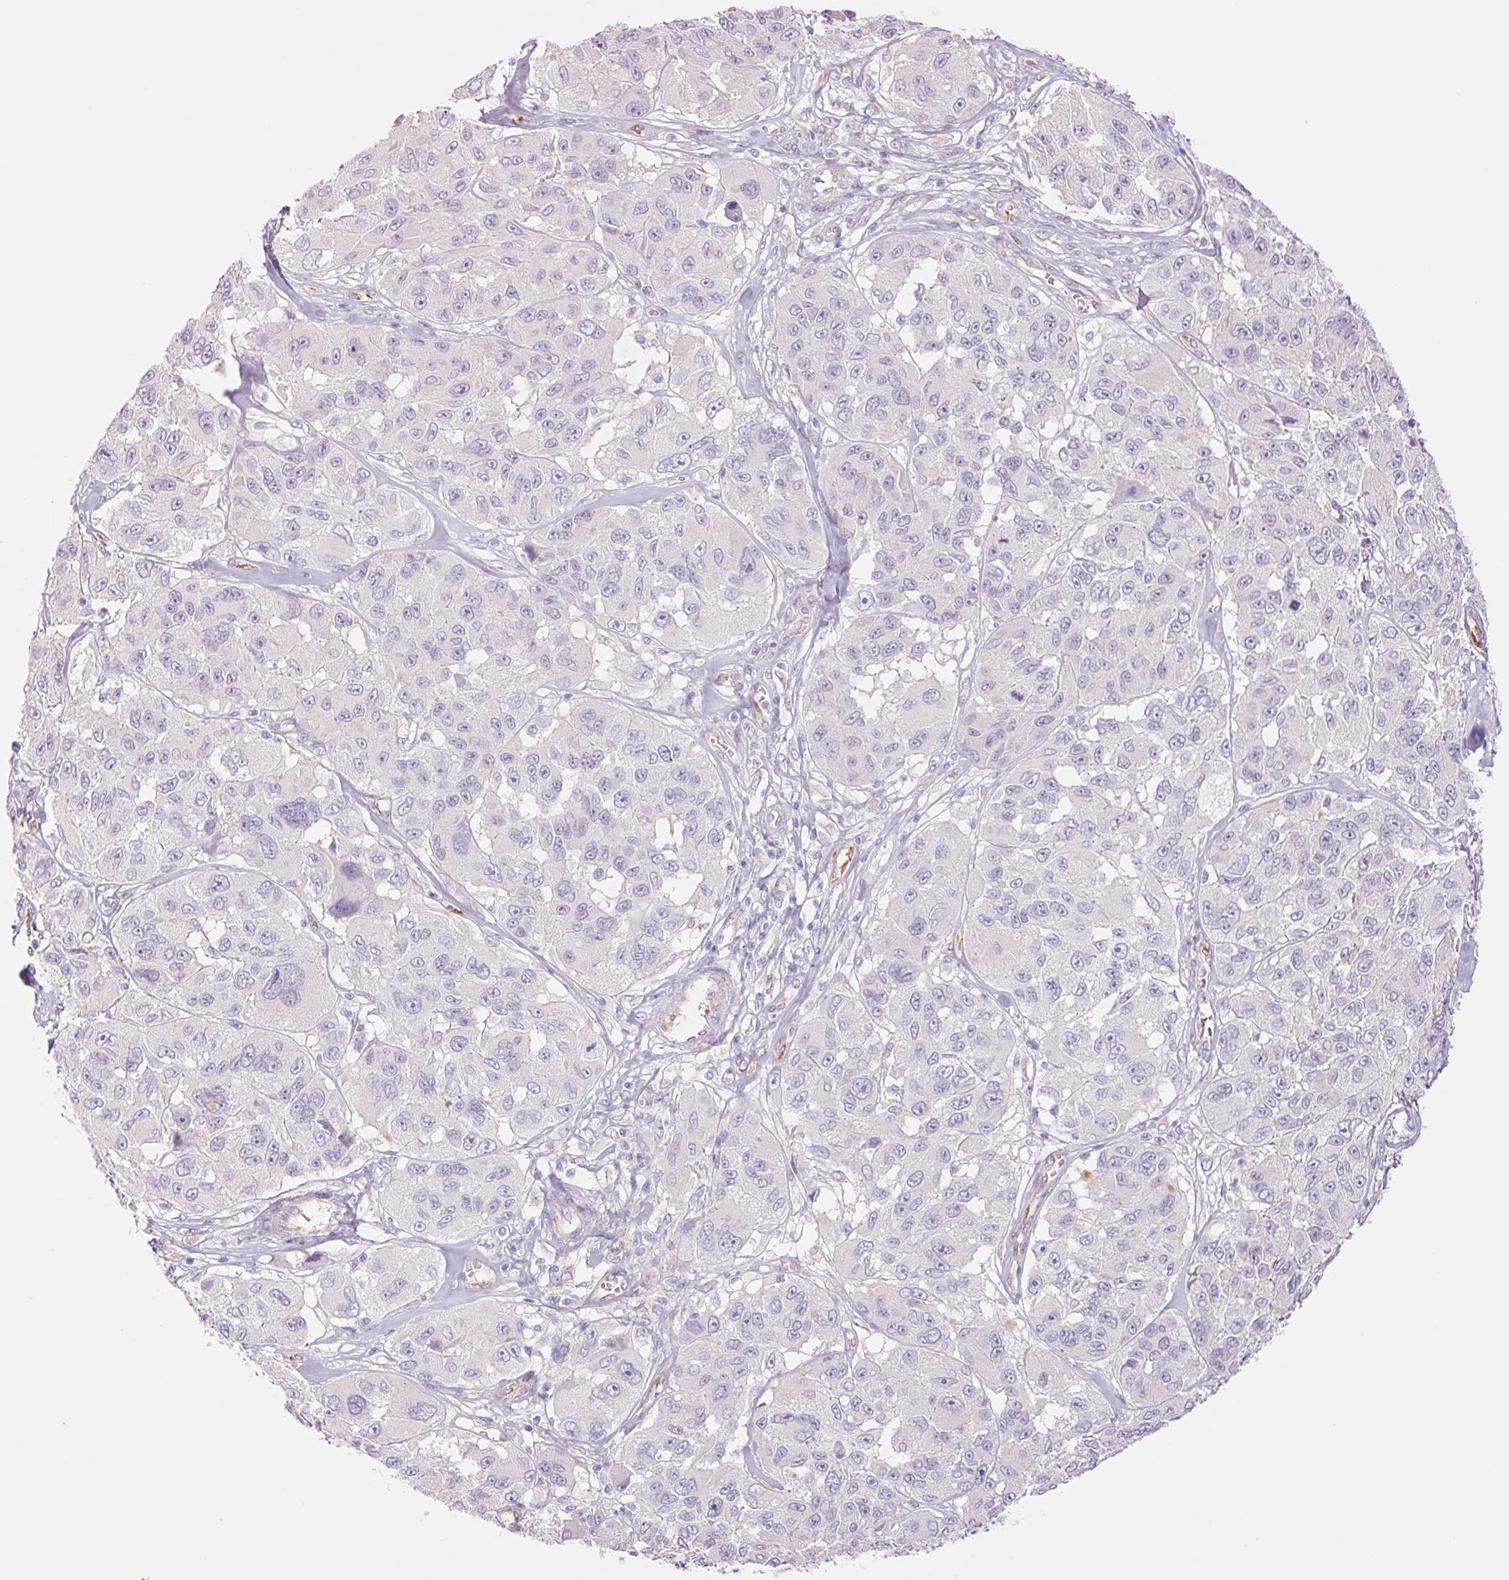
{"staining": {"intensity": "negative", "quantity": "none", "location": "none"}, "tissue": "melanoma", "cell_type": "Tumor cells", "image_type": "cancer", "snomed": [{"axis": "morphology", "description": "Malignant melanoma, NOS"}, {"axis": "topography", "description": "Skin"}], "caption": "The immunohistochemistry photomicrograph has no significant positivity in tumor cells of malignant melanoma tissue.", "gene": "IGFL3", "patient": {"sex": "female", "age": 66}}